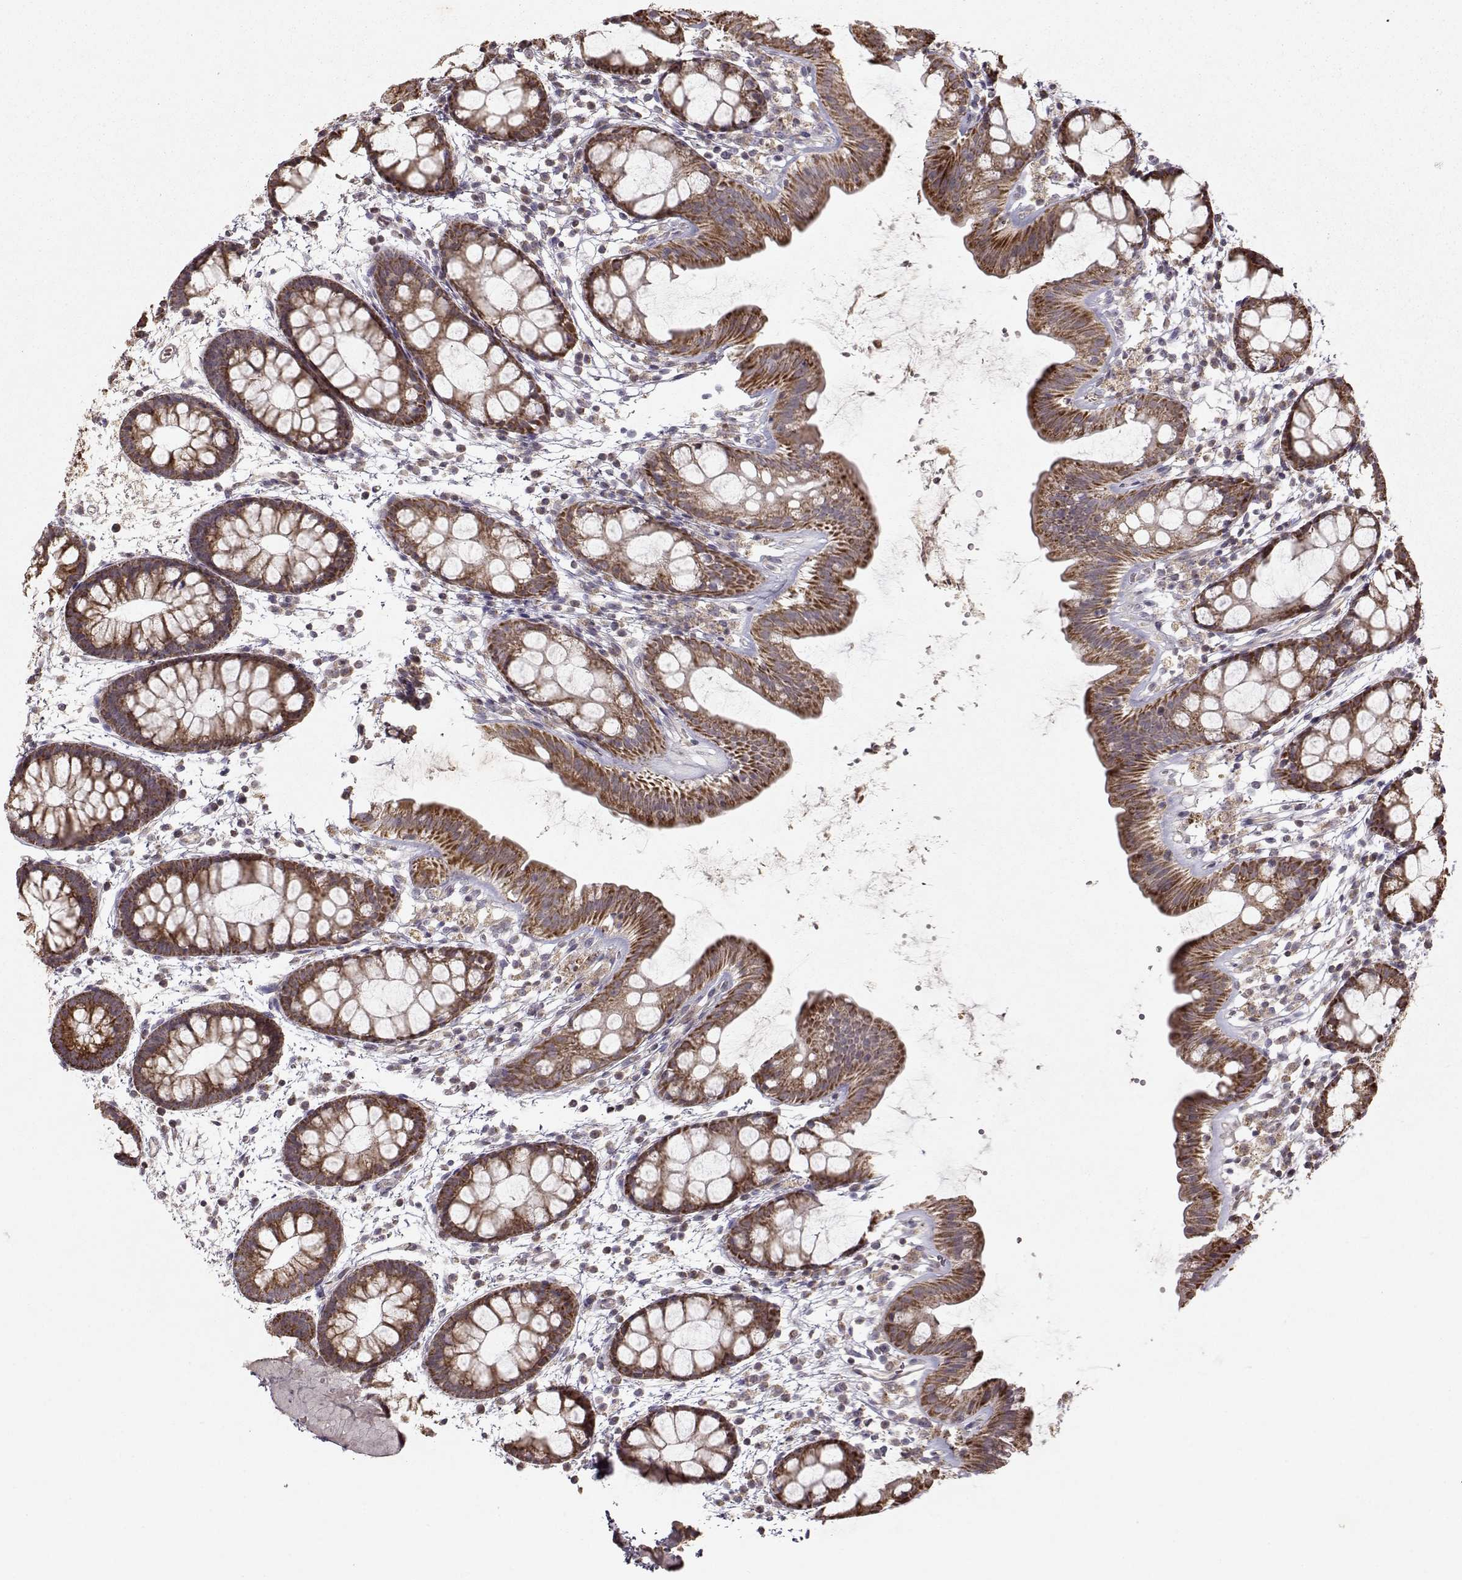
{"staining": {"intensity": "strong", "quantity": ">75%", "location": "cytoplasmic/membranous"}, "tissue": "rectum", "cell_type": "Glandular cells", "image_type": "normal", "snomed": [{"axis": "morphology", "description": "Normal tissue, NOS"}, {"axis": "topography", "description": "Rectum"}], "caption": "Immunohistochemical staining of benign rectum shows strong cytoplasmic/membranous protein positivity in approximately >75% of glandular cells.", "gene": "CMTM3", "patient": {"sex": "male", "age": 57}}